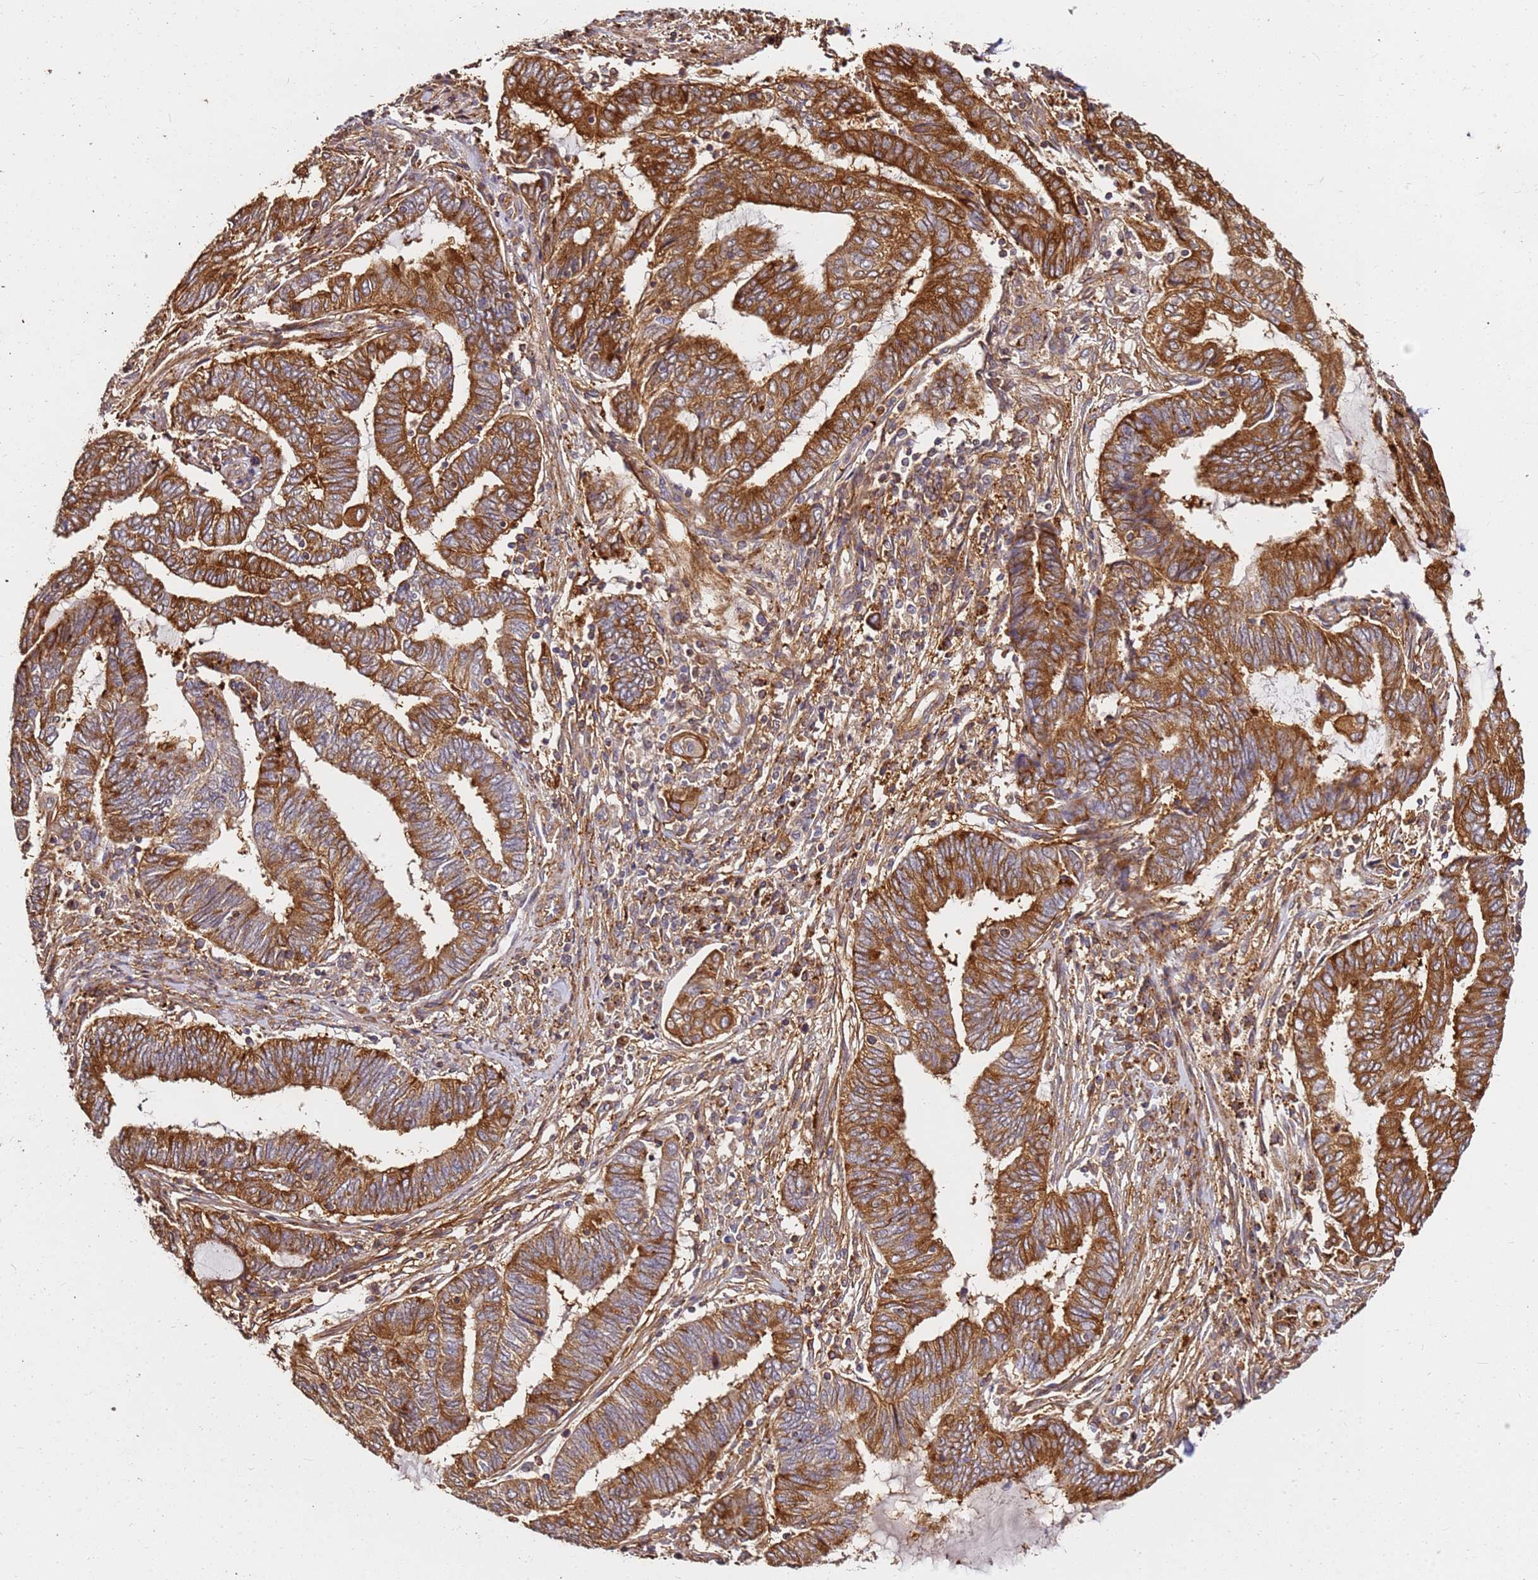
{"staining": {"intensity": "strong", "quantity": ">75%", "location": "cytoplasmic/membranous"}, "tissue": "endometrial cancer", "cell_type": "Tumor cells", "image_type": "cancer", "snomed": [{"axis": "morphology", "description": "Adenocarcinoma, NOS"}, {"axis": "topography", "description": "Uterus"}, {"axis": "topography", "description": "Endometrium"}], "caption": "This is a micrograph of immunohistochemistry (IHC) staining of adenocarcinoma (endometrial), which shows strong staining in the cytoplasmic/membranous of tumor cells.", "gene": "DVL3", "patient": {"sex": "female", "age": 70}}